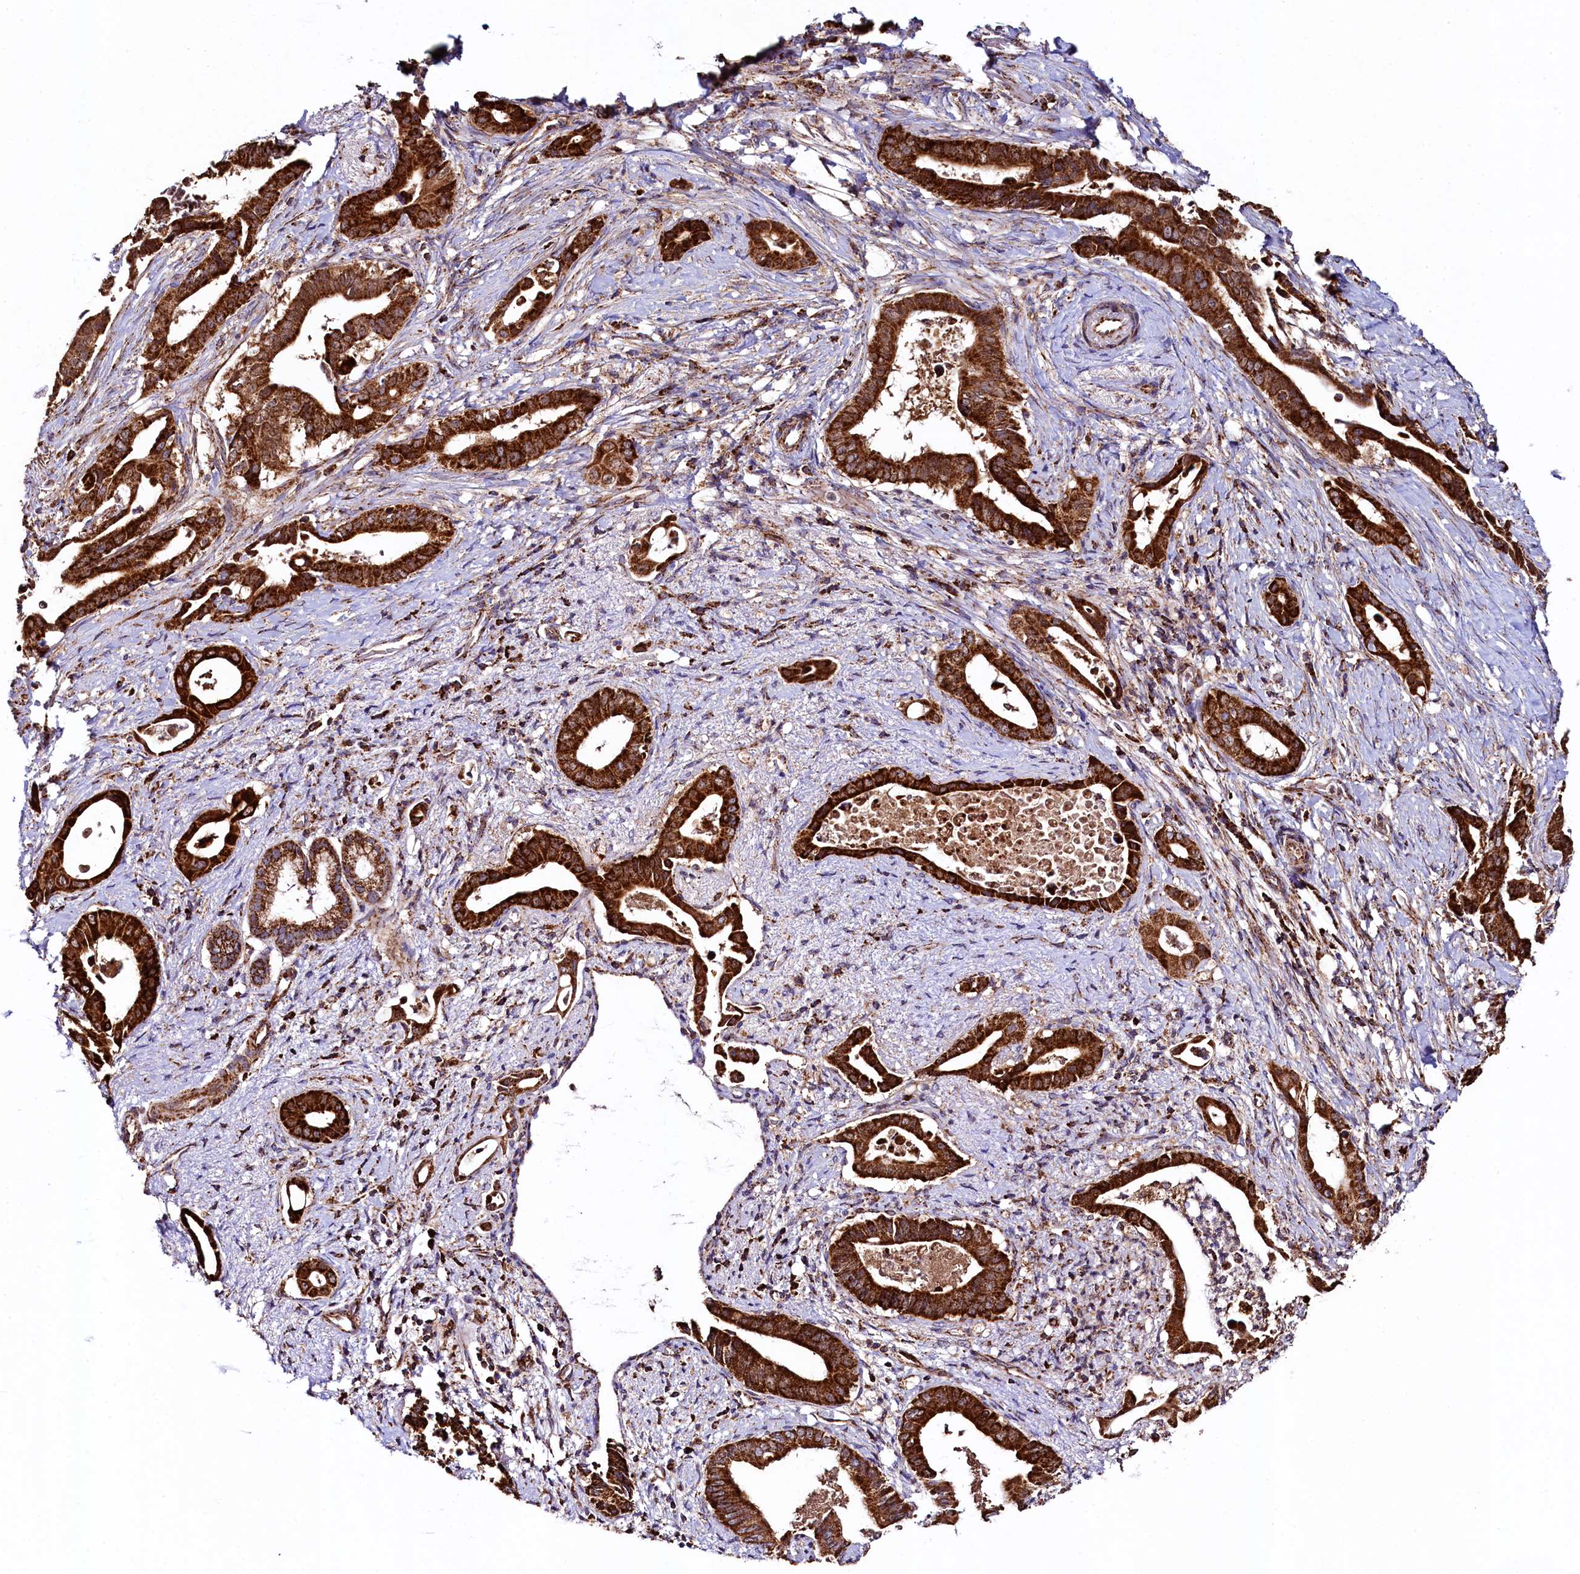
{"staining": {"intensity": "strong", "quantity": ">75%", "location": "cytoplasmic/membranous"}, "tissue": "pancreatic cancer", "cell_type": "Tumor cells", "image_type": "cancer", "snomed": [{"axis": "morphology", "description": "Adenocarcinoma, NOS"}, {"axis": "topography", "description": "Pancreas"}], "caption": "Protein staining exhibits strong cytoplasmic/membranous expression in about >75% of tumor cells in pancreatic adenocarcinoma.", "gene": "CLYBL", "patient": {"sex": "female", "age": 77}}